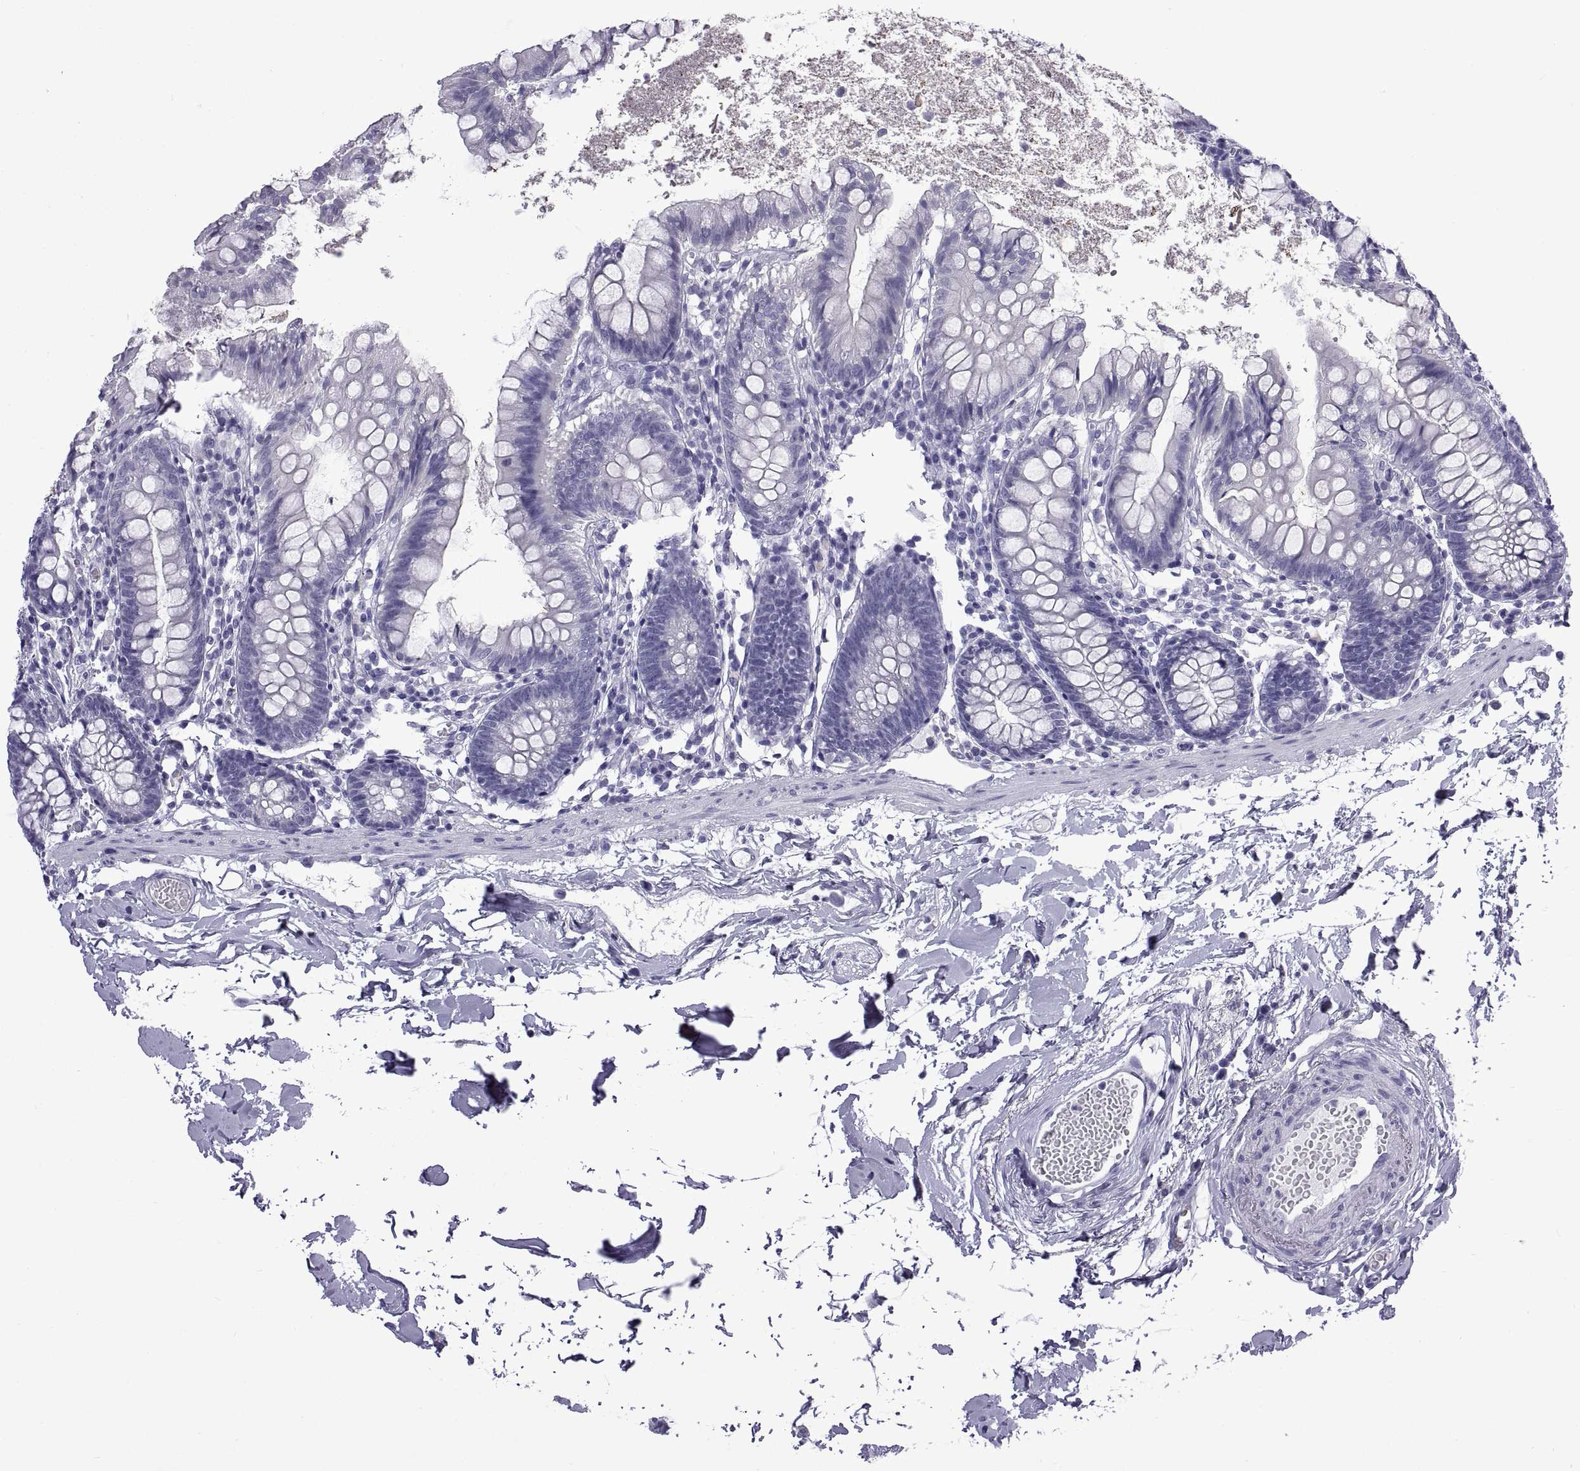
{"staining": {"intensity": "negative", "quantity": "none", "location": "none"}, "tissue": "small intestine", "cell_type": "Glandular cells", "image_type": "normal", "snomed": [{"axis": "morphology", "description": "Normal tissue, NOS"}, {"axis": "topography", "description": "Small intestine"}], "caption": "High magnification brightfield microscopy of benign small intestine stained with DAB (3,3'-diaminobenzidine) (brown) and counterstained with hematoxylin (blue): glandular cells show no significant expression. (DAB immunohistochemistry (IHC), high magnification).", "gene": "CRISP1", "patient": {"sex": "female", "age": 90}}